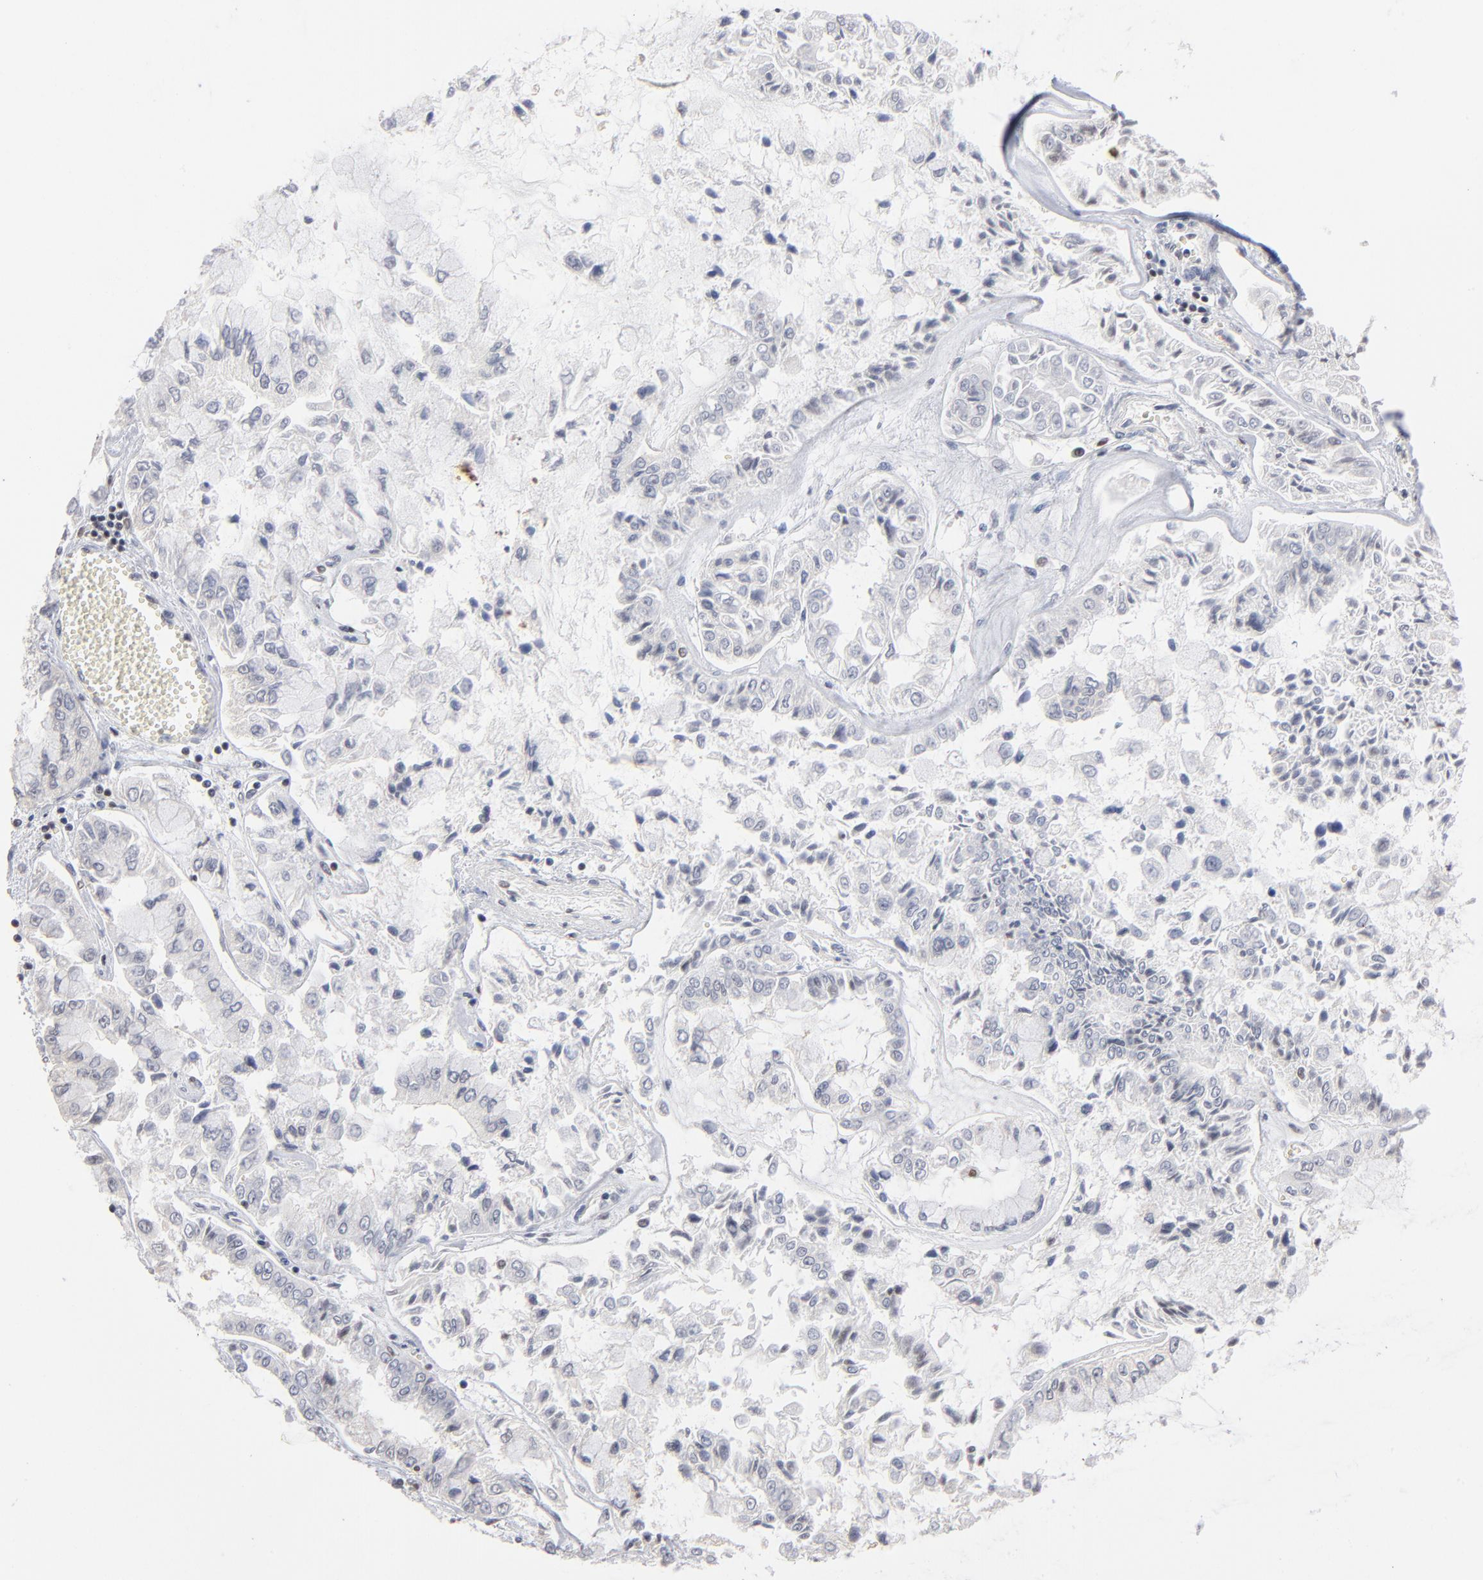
{"staining": {"intensity": "negative", "quantity": "none", "location": "none"}, "tissue": "liver cancer", "cell_type": "Tumor cells", "image_type": "cancer", "snomed": [{"axis": "morphology", "description": "Cholangiocarcinoma"}, {"axis": "topography", "description": "Liver"}], "caption": "The histopathology image exhibits no staining of tumor cells in liver cancer.", "gene": "MAX", "patient": {"sex": "female", "age": 79}}